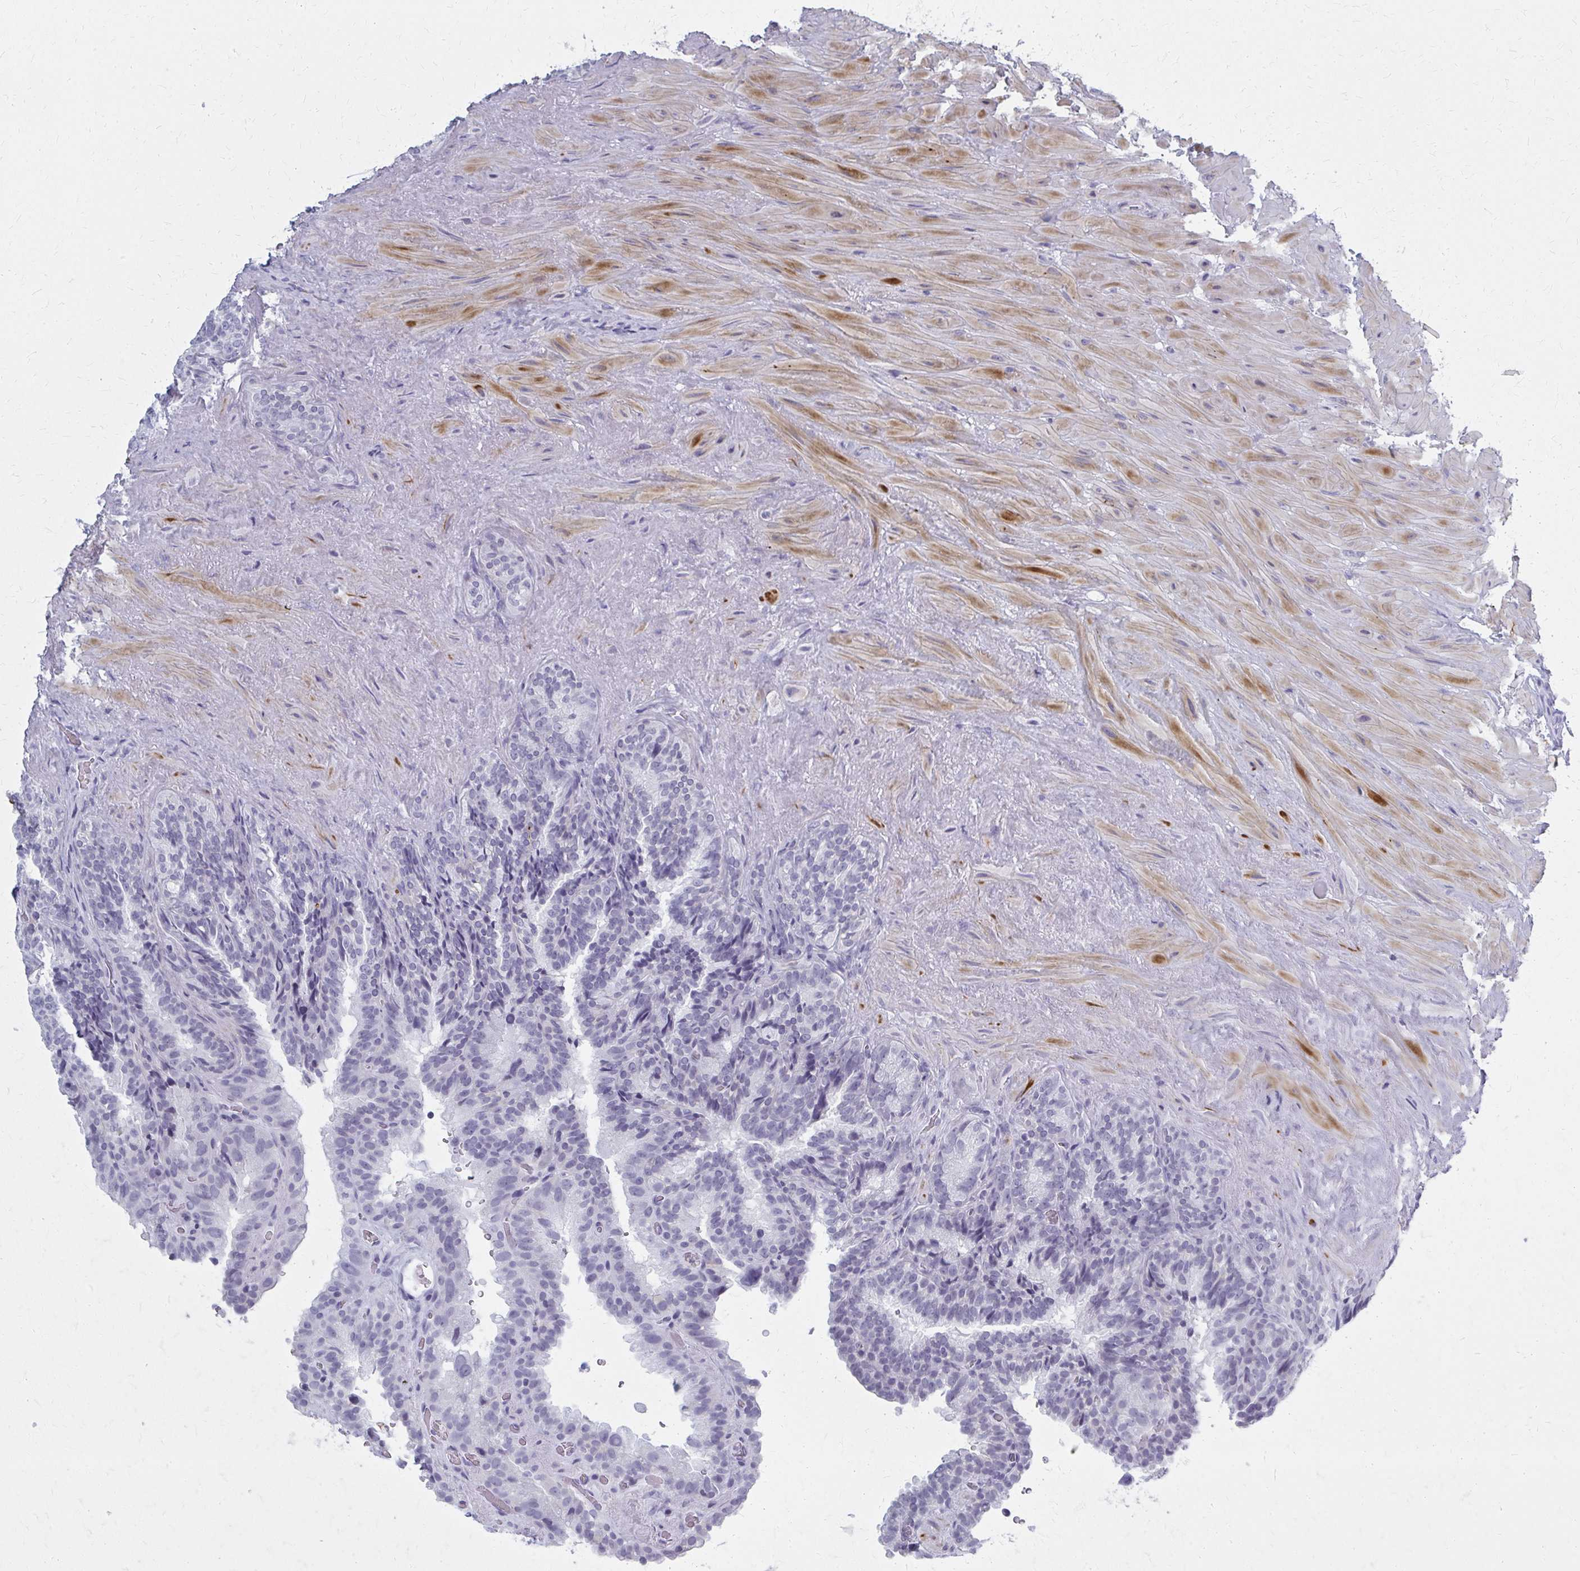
{"staining": {"intensity": "negative", "quantity": "none", "location": "none"}, "tissue": "seminal vesicle", "cell_type": "Glandular cells", "image_type": "normal", "snomed": [{"axis": "morphology", "description": "Normal tissue, NOS"}, {"axis": "topography", "description": "Seminal veicle"}], "caption": "A high-resolution photomicrograph shows IHC staining of normal seminal vesicle, which displays no significant staining in glandular cells.", "gene": "CASQ2", "patient": {"sex": "male", "age": 60}}